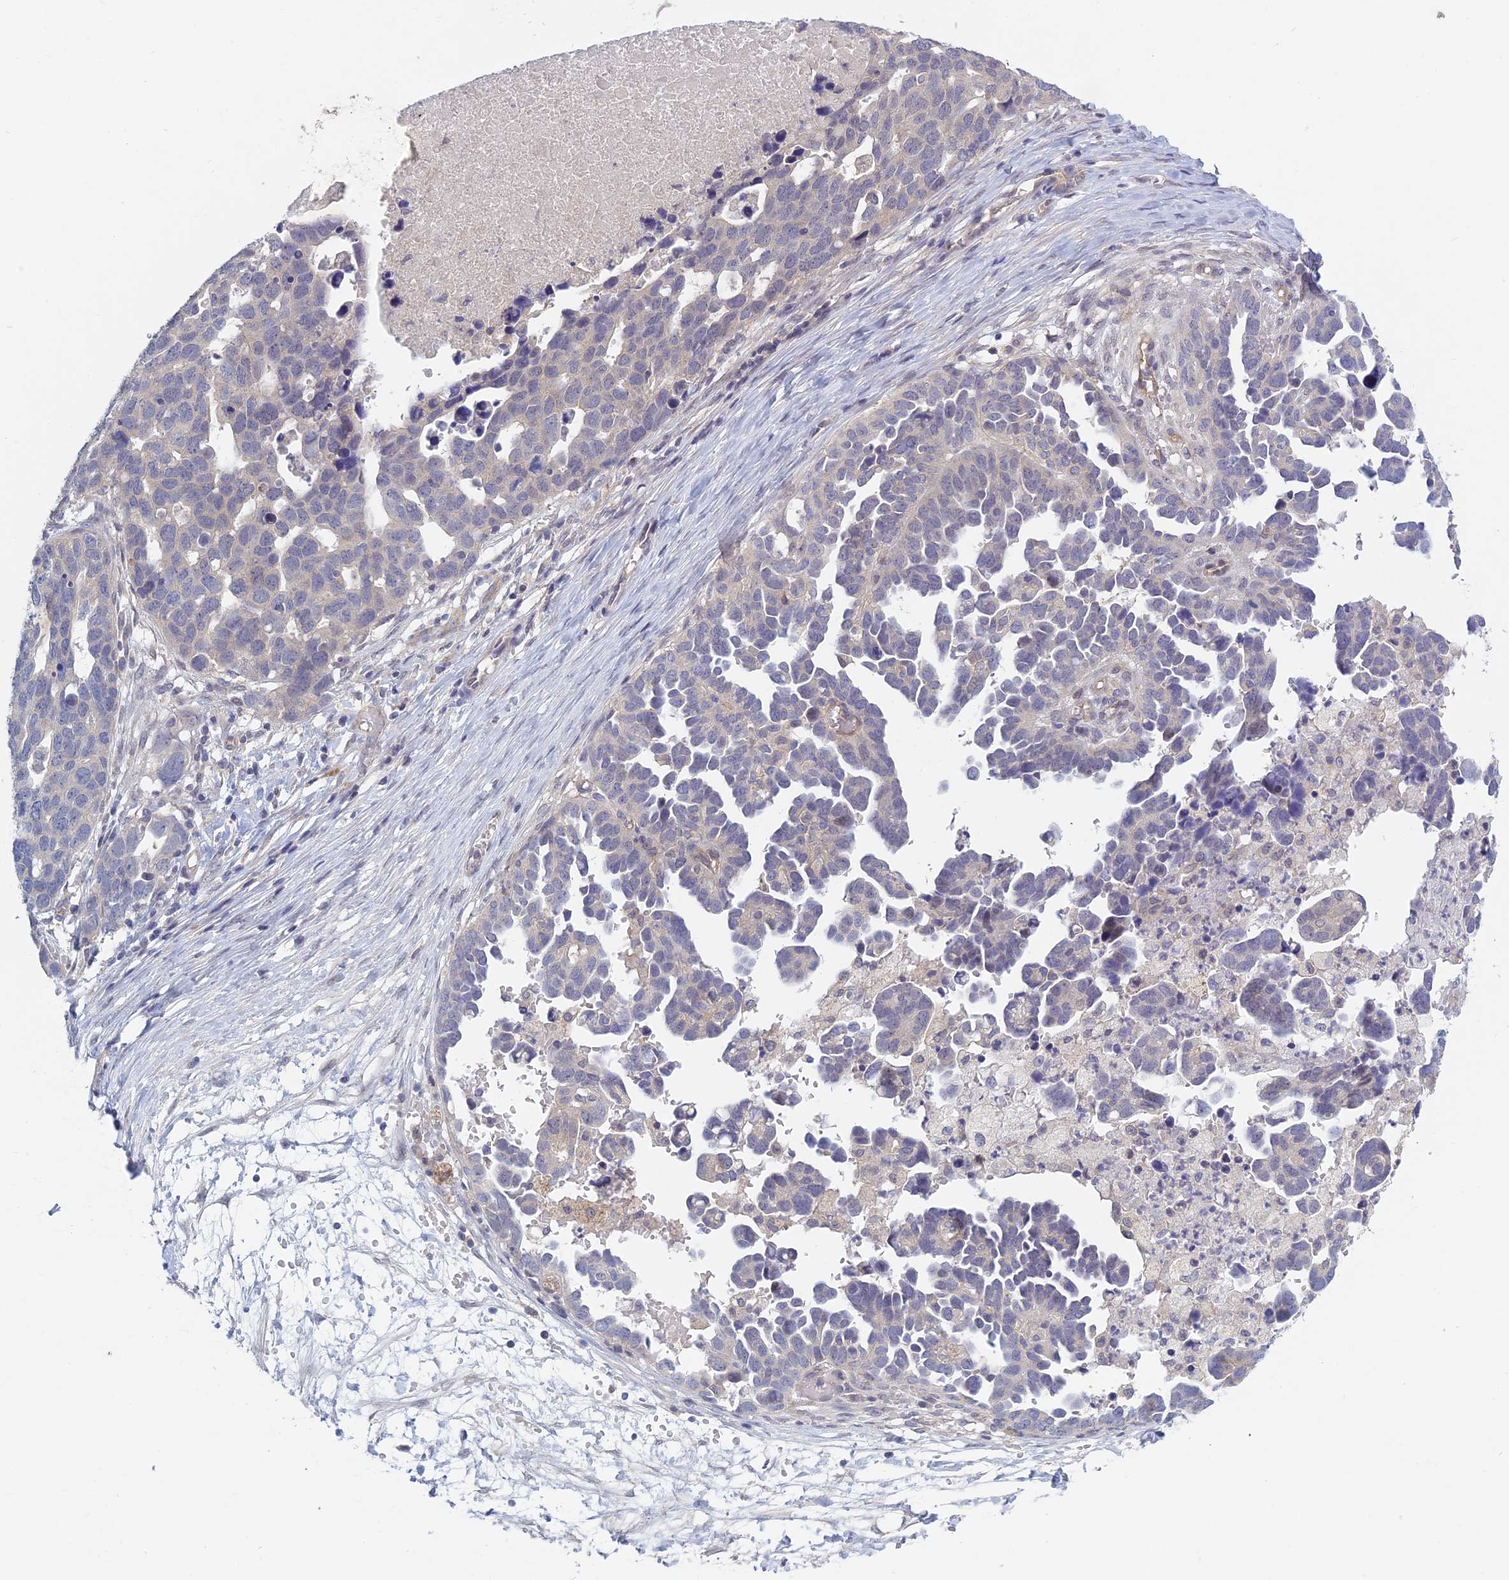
{"staining": {"intensity": "negative", "quantity": "none", "location": "none"}, "tissue": "ovarian cancer", "cell_type": "Tumor cells", "image_type": "cancer", "snomed": [{"axis": "morphology", "description": "Cystadenocarcinoma, serous, NOS"}, {"axis": "topography", "description": "Ovary"}], "caption": "High power microscopy image of an immunohistochemistry (IHC) histopathology image of ovarian cancer (serous cystadenocarcinoma), revealing no significant expression in tumor cells.", "gene": "METTL26", "patient": {"sex": "female", "age": 54}}